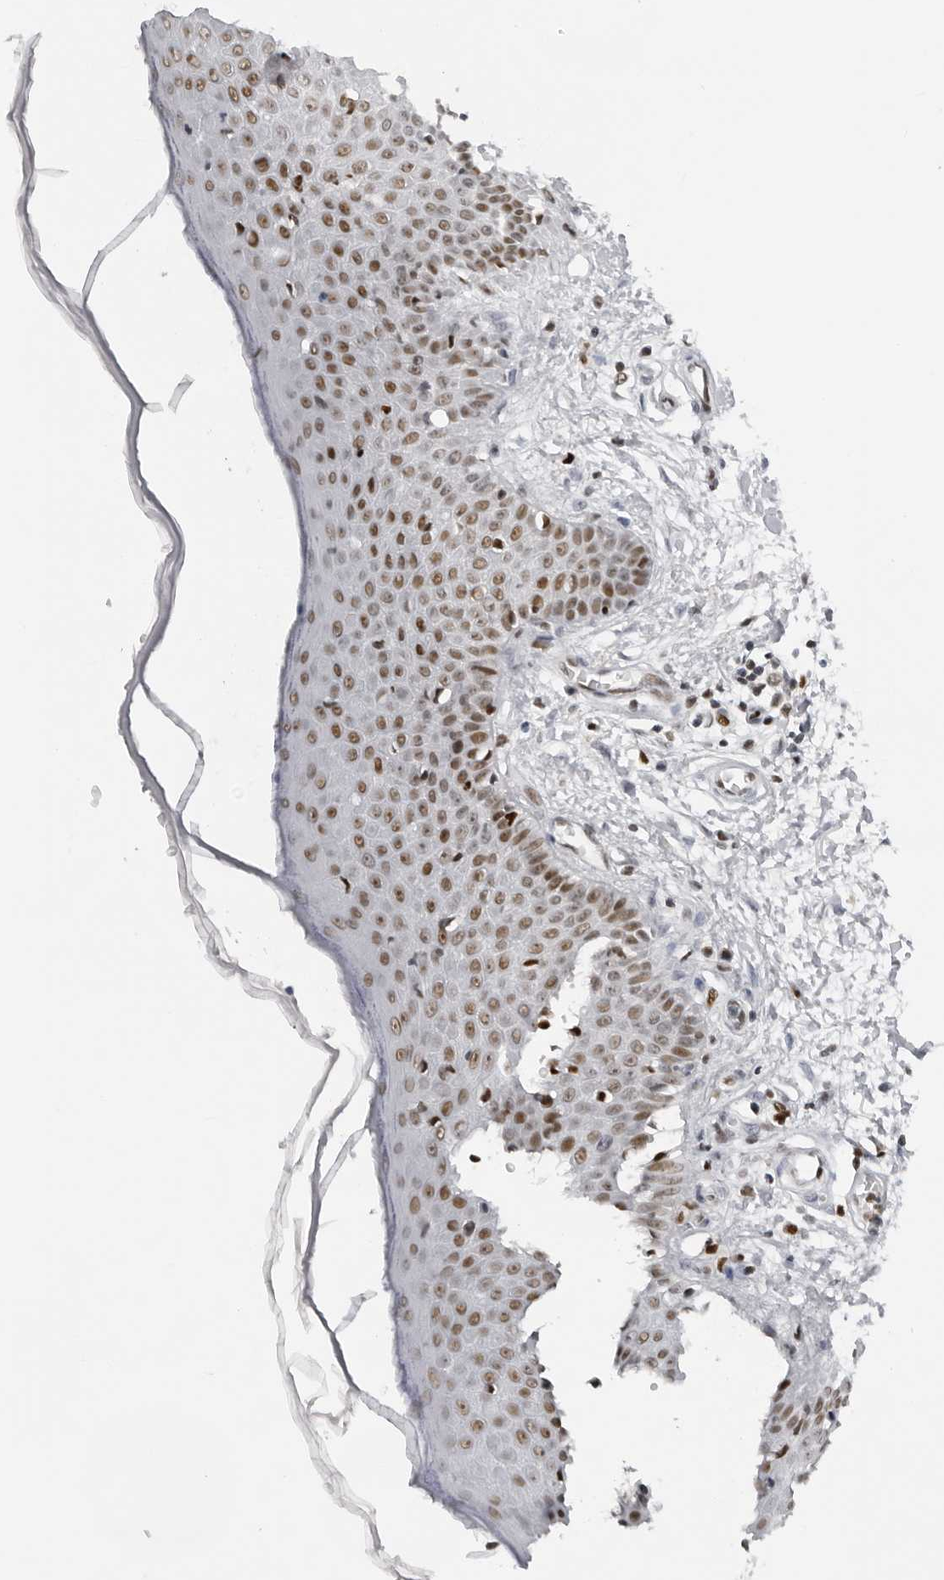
{"staining": {"intensity": "weak", "quantity": ">75%", "location": "nuclear"}, "tissue": "skin", "cell_type": "Fibroblasts", "image_type": "normal", "snomed": [{"axis": "morphology", "description": "Normal tissue, NOS"}, {"axis": "morphology", "description": "Inflammation, NOS"}, {"axis": "topography", "description": "Skin"}], "caption": "This histopathology image exhibits IHC staining of normal human skin, with low weak nuclear expression in about >75% of fibroblasts.", "gene": "OGG1", "patient": {"sex": "female", "age": 44}}